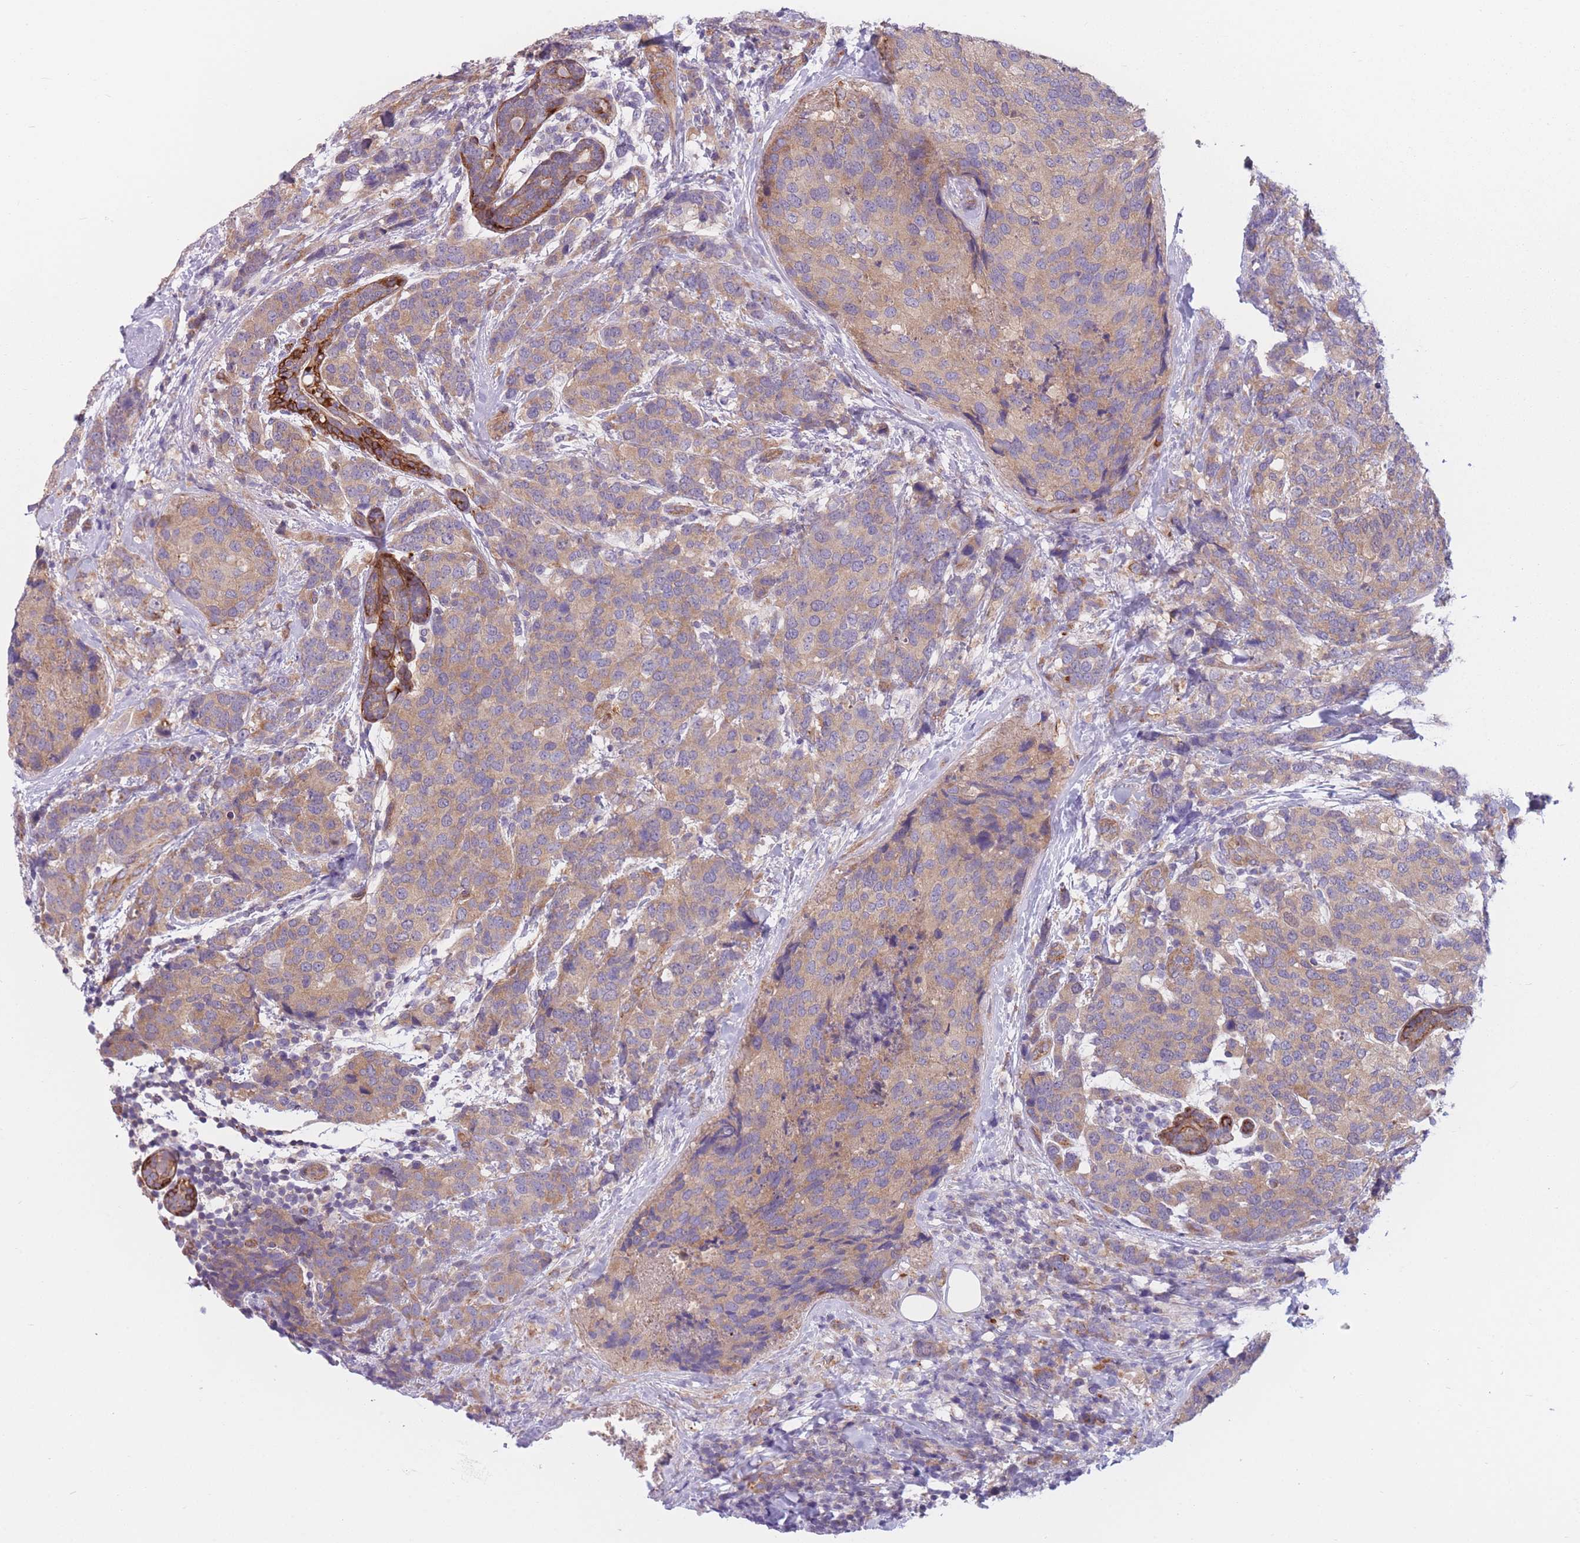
{"staining": {"intensity": "moderate", "quantity": "25%-75%", "location": "cytoplasmic/membranous"}, "tissue": "breast cancer", "cell_type": "Tumor cells", "image_type": "cancer", "snomed": [{"axis": "morphology", "description": "Lobular carcinoma"}, {"axis": "topography", "description": "Breast"}], "caption": "Brown immunohistochemical staining in human lobular carcinoma (breast) displays moderate cytoplasmic/membranous expression in approximately 25%-75% of tumor cells.", "gene": "SERPINB3", "patient": {"sex": "female", "age": 59}}